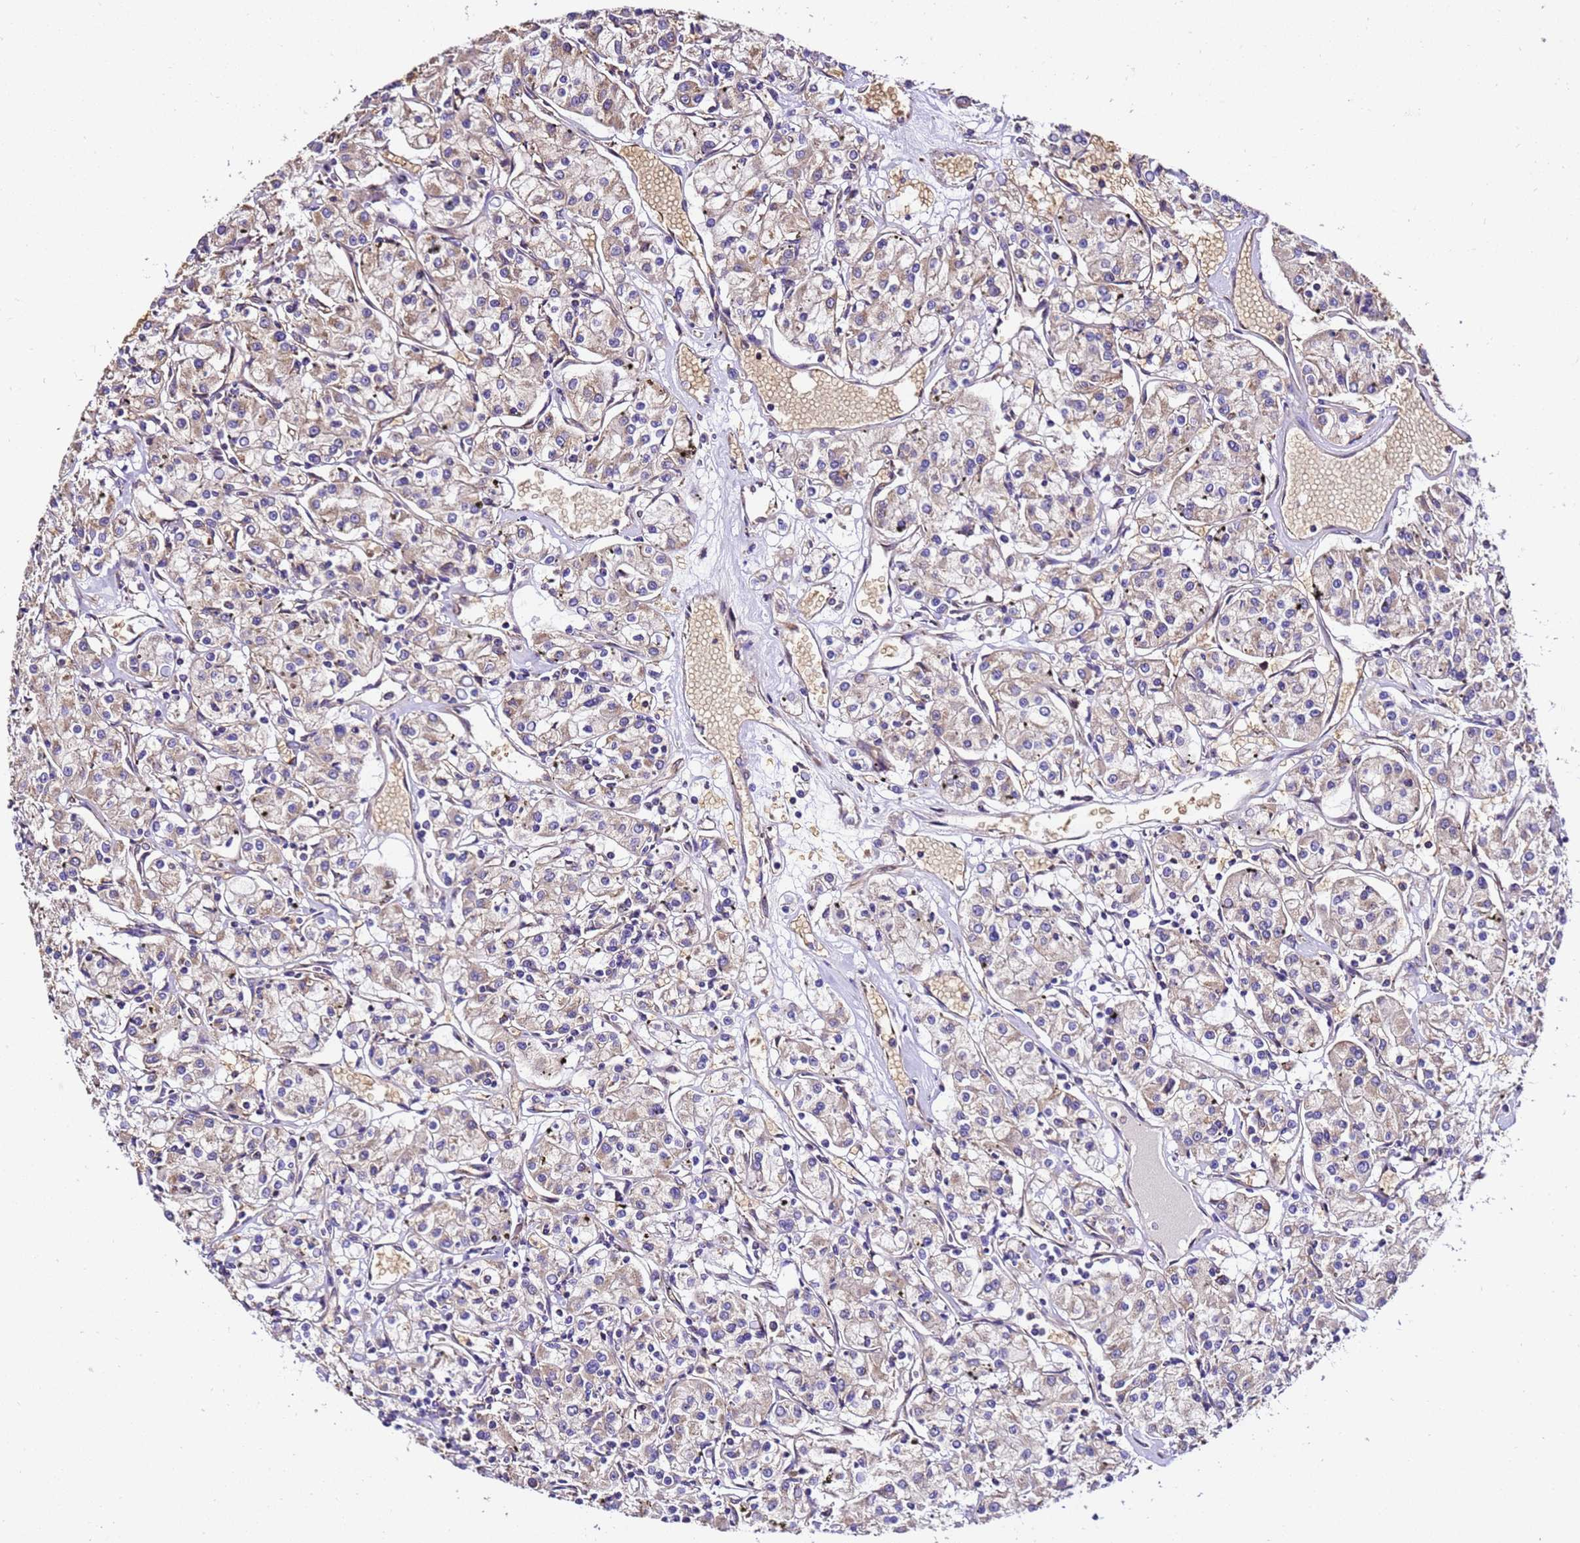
{"staining": {"intensity": "weak", "quantity": "25%-75%", "location": "cytoplasmic/membranous"}, "tissue": "renal cancer", "cell_type": "Tumor cells", "image_type": "cancer", "snomed": [{"axis": "morphology", "description": "Adenocarcinoma, NOS"}, {"axis": "topography", "description": "Kidney"}], "caption": "Human renal cancer stained with a brown dye exhibits weak cytoplasmic/membranous positive positivity in approximately 25%-75% of tumor cells.", "gene": "LRRIQ1", "patient": {"sex": "female", "age": 59}}